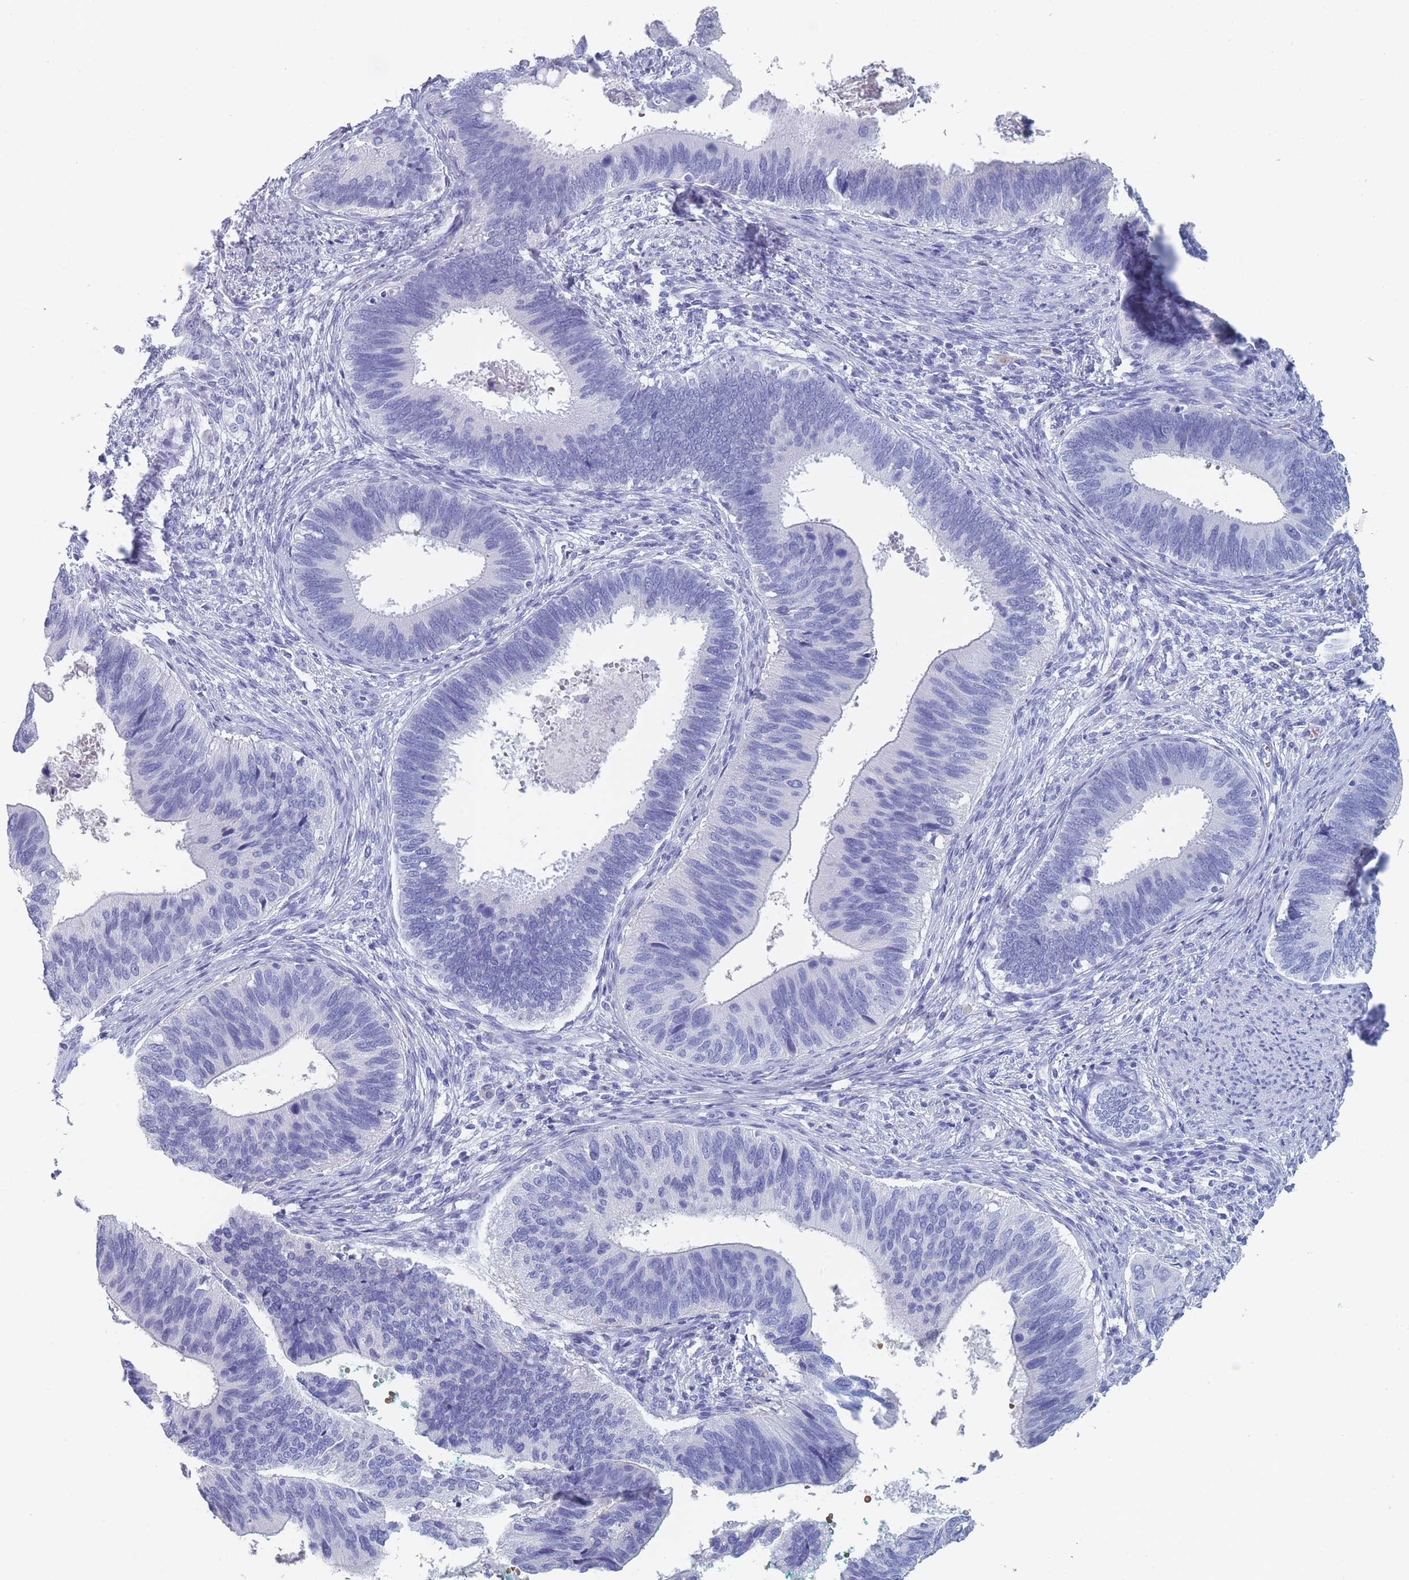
{"staining": {"intensity": "negative", "quantity": "none", "location": "none"}, "tissue": "cervical cancer", "cell_type": "Tumor cells", "image_type": "cancer", "snomed": [{"axis": "morphology", "description": "Adenocarcinoma, NOS"}, {"axis": "topography", "description": "Cervix"}], "caption": "Protein analysis of adenocarcinoma (cervical) displays no significant positivity in tumor cells.", "gene": "OR5D16", "patient": {"sex": "female", "age": 42}}